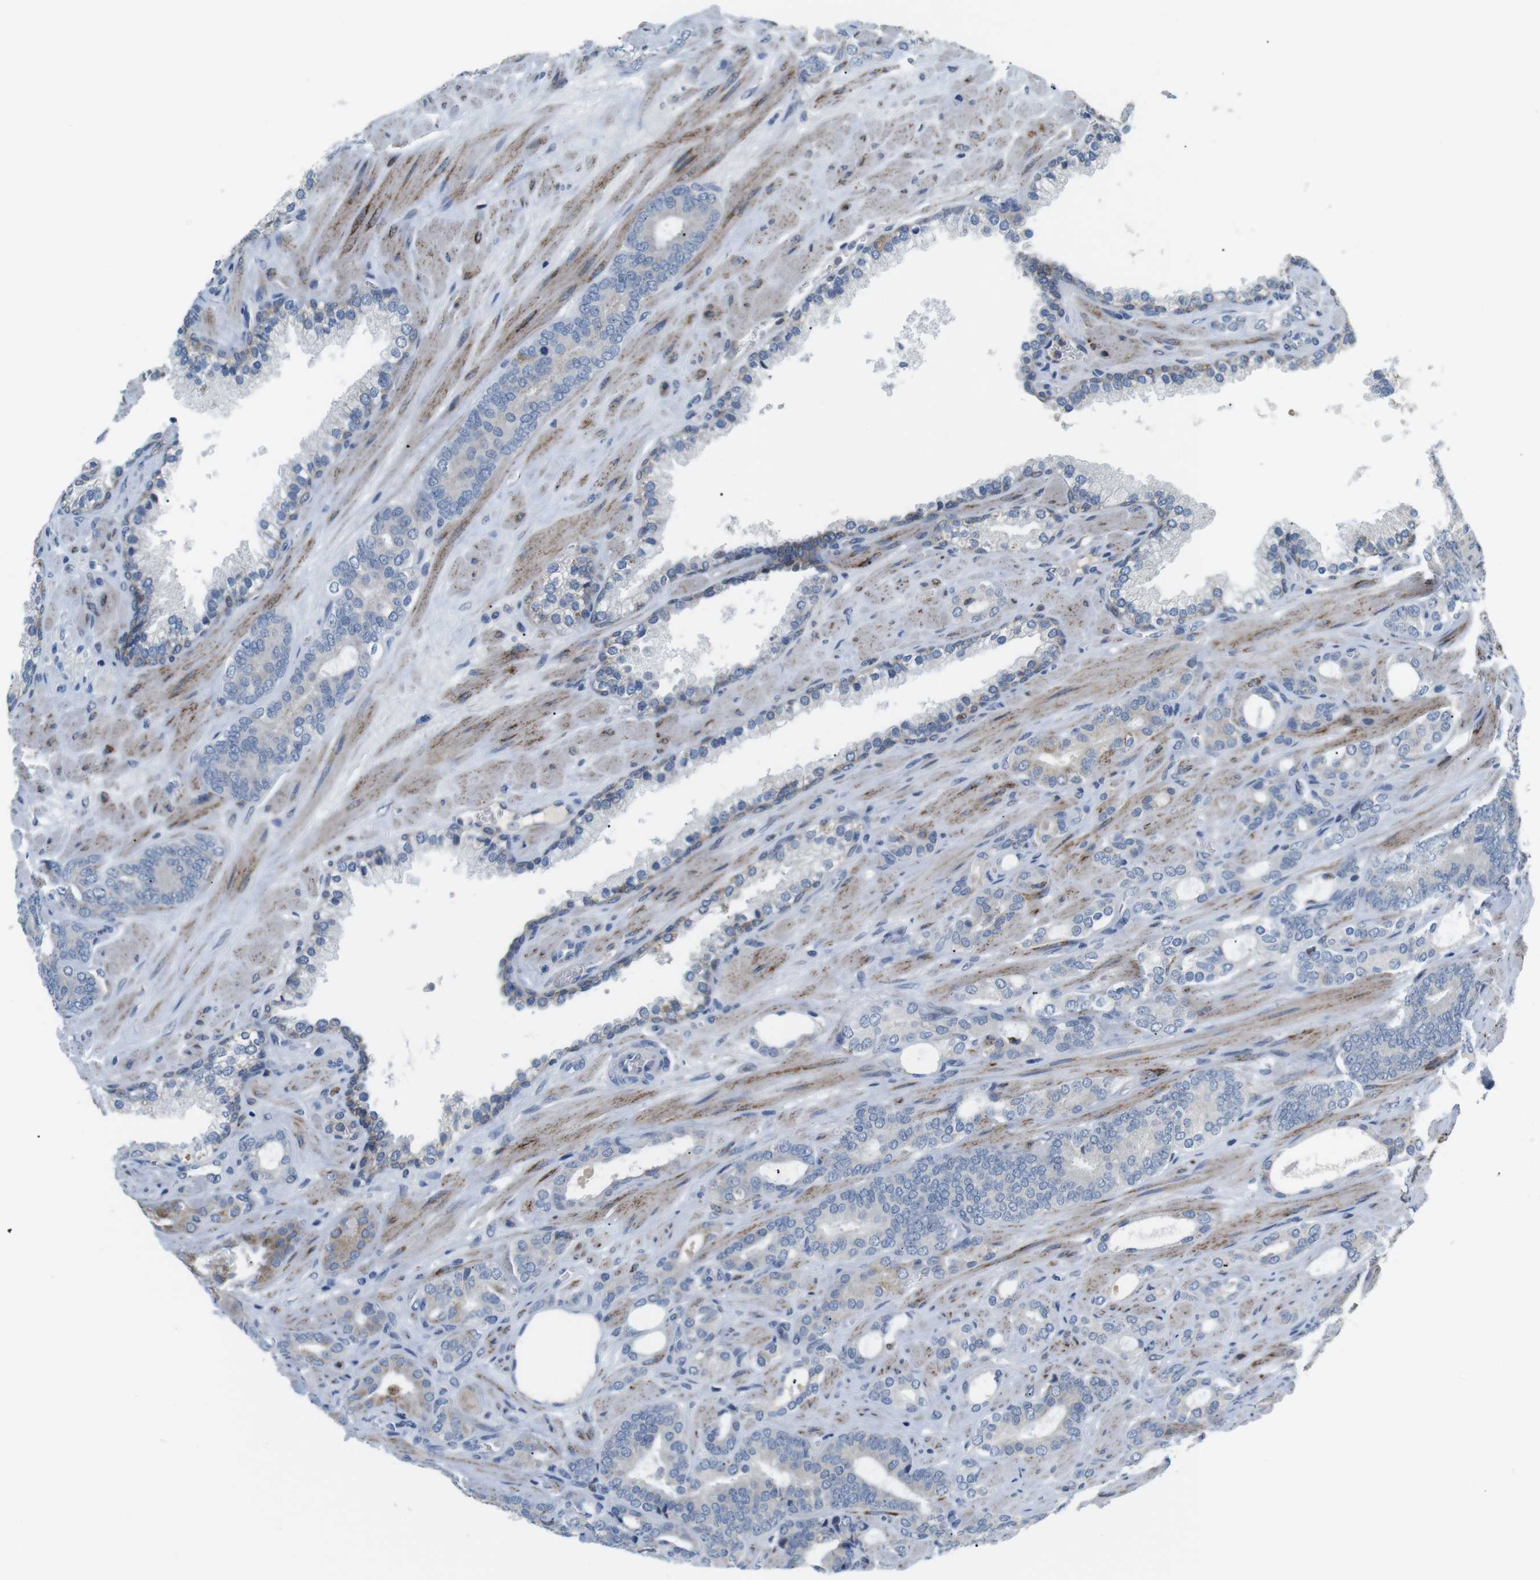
{"staining": {"intensity": "negative", "quantity": "none", "location": "none"}, "tissue": "prostate cancer", "cell_type": "Tumor cells", "image_type": "cancer", "snomed": [{"axis": "morphology", "description": "Adenocarcinoma, Low grade"}, {"axis": "topography", "description": "Prostate"}], "caption": "Immunohistochemical staining of low-grade adenocarcinoma (prostate) demonstrates no significant expression in tumor cells.", "gene": "CD300E", "patient": {"sex": "male", "age": 63}}